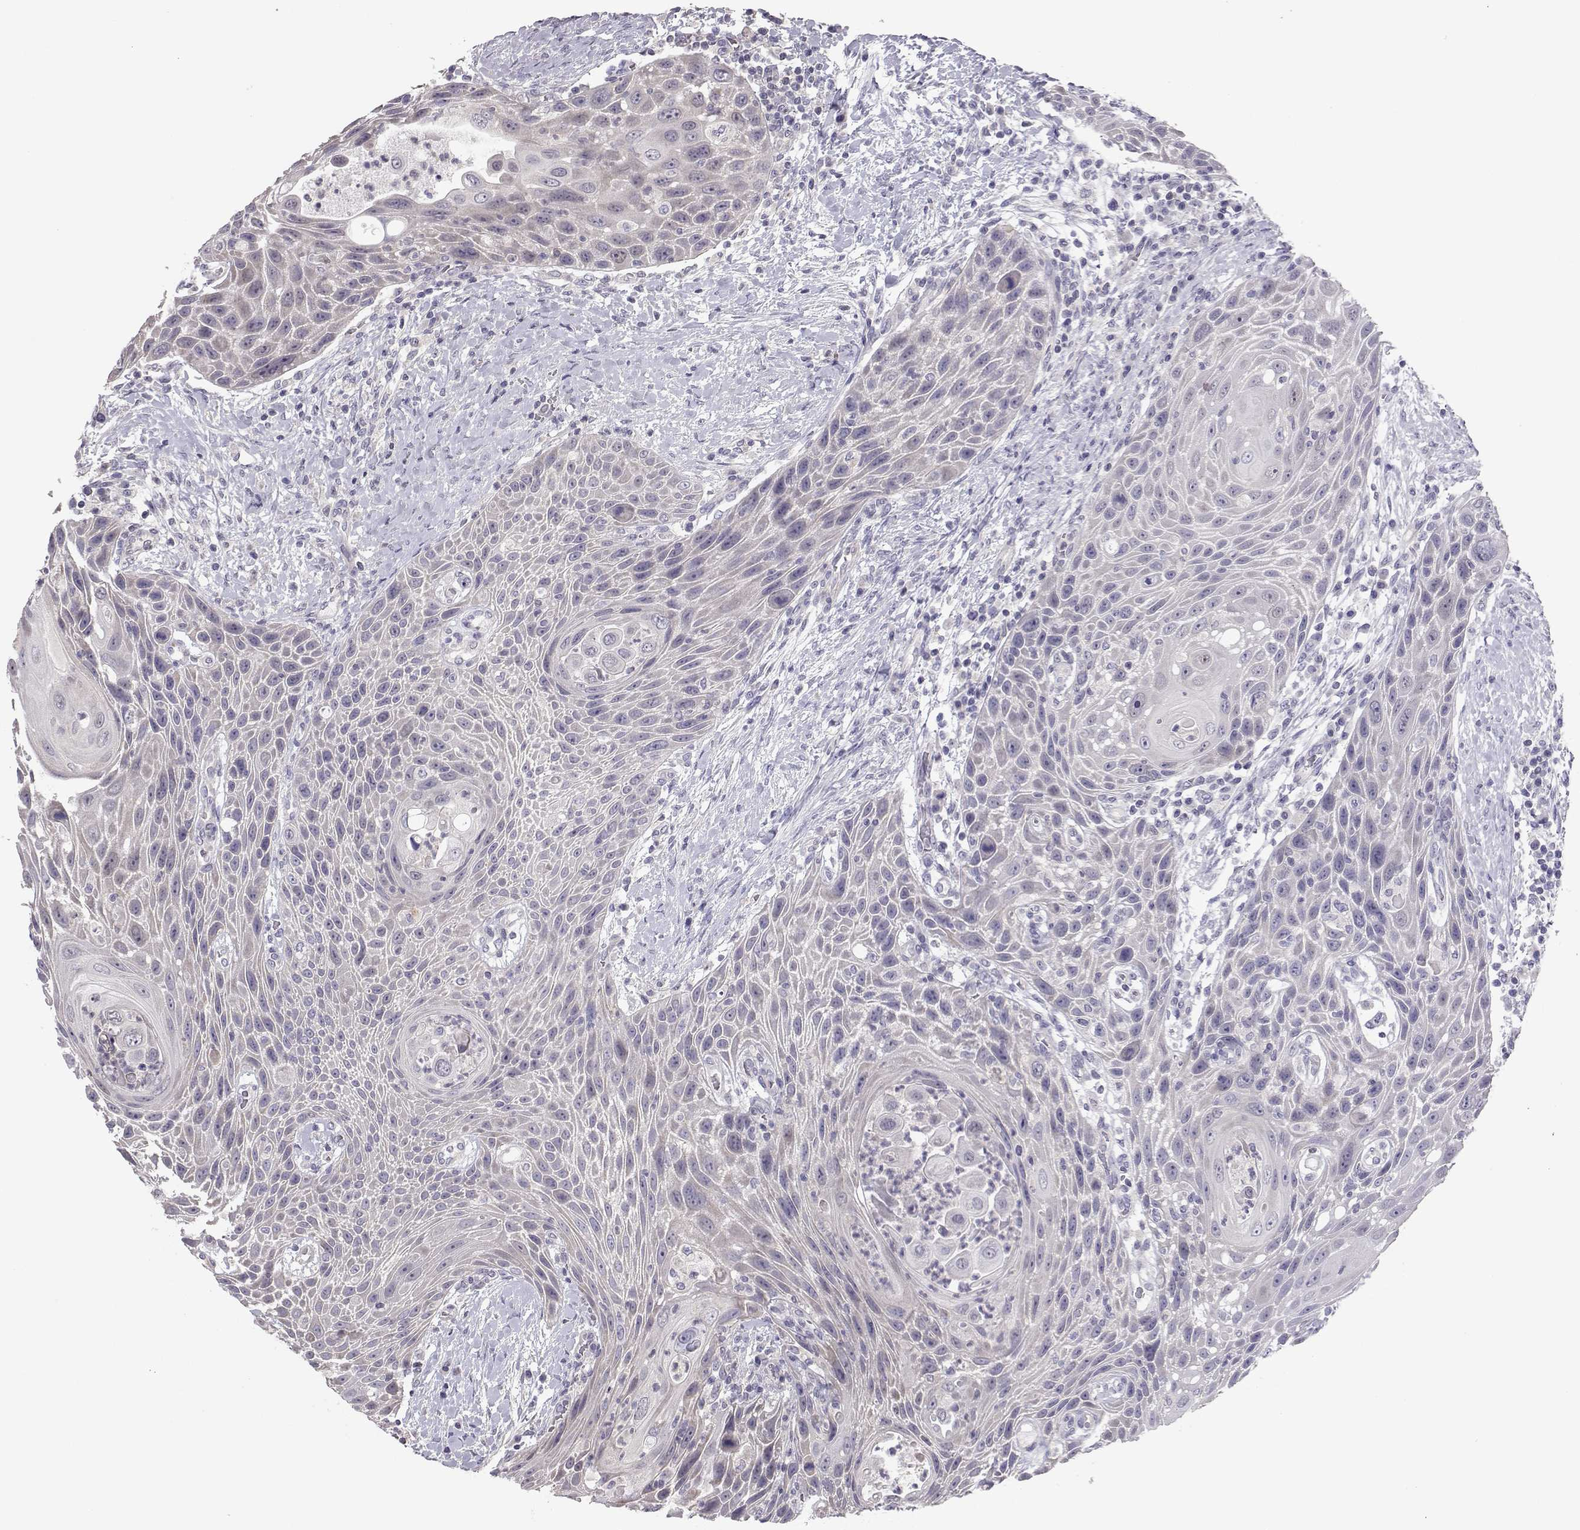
{"staining": {"intensity": "weak", "quantity": "<25%", "location": "cytoplasmic/membranous"}, "tissue": "head and neck cancer", "cell_type": "Tumor cells", "image_type": "cancer", "snomed": [{"axis": "morphology", "description": "Squamous cell carcinoma, NOS"}, {"axis": "topography", "description": "Head-Neck"}], "caption": "Head and neck cancer (squamous cell carcinoma) was stained to show a protein in brown. There is no significant positivity in tumor cells.", "gene": "NCAM2", "patient": {"sex": "male", "age": 69}}